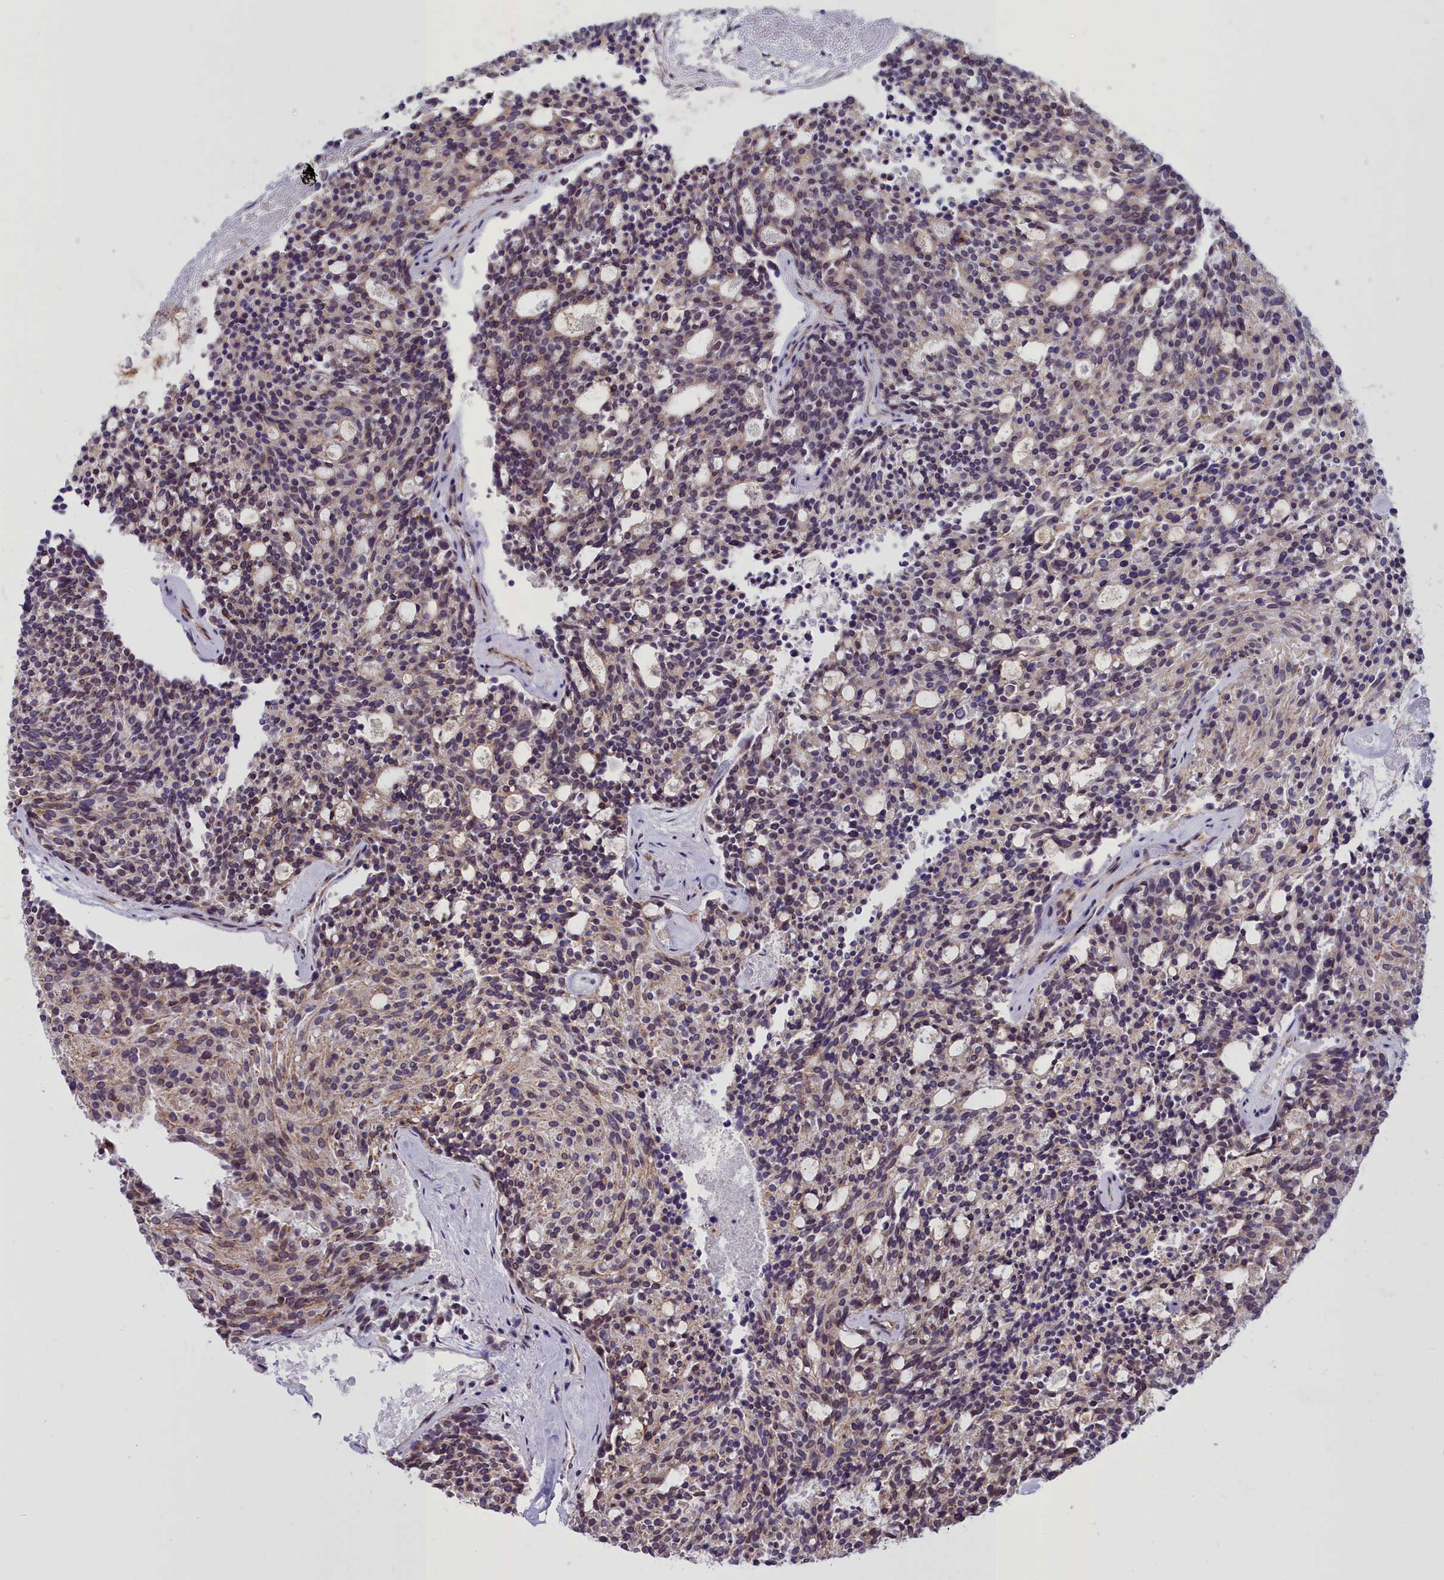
{"staining": {"intensity": "weak", "quantity": "25%-75%", "location": "cytoplasmic/membranous,nuclear"}, "tissue": "carcinoid", "cell_type": "Tumor cells", "image_type": "cancer", "snomed": [{"axis": "morphology", "description": "Carcinoid, malignant, NOS"}, {"axis": "topography", "description": "Pancreas"}], "caption": "IHC micrograph of malignant carcinoid stained for a protein (brown), which demonstrates low levels of weak cytoplasmic/membranous and nuclear staining in approximately 25%-75% of tumor cells.", "gene": "WDPCP", "patient": {"sex": "female", "age": 54}}